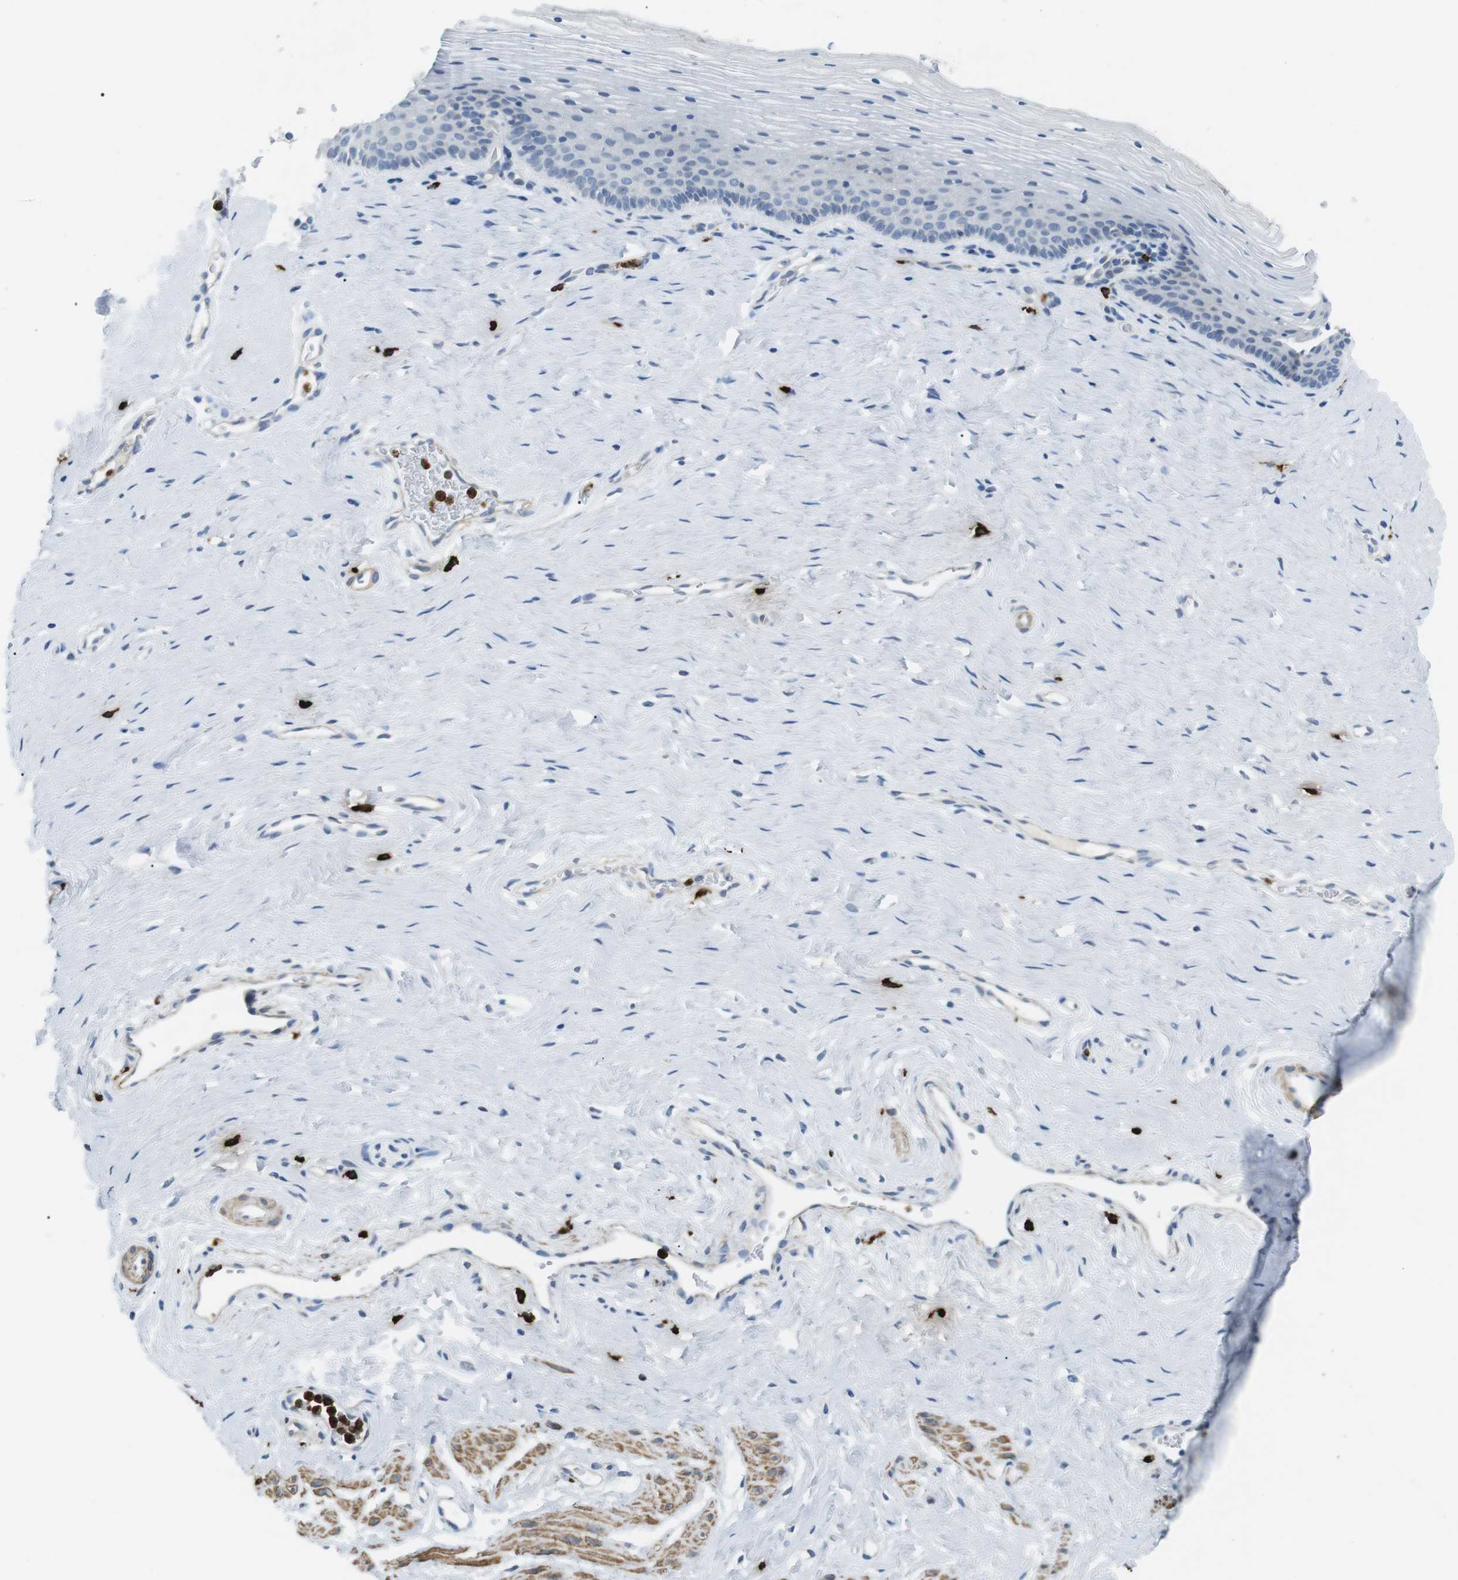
{"staining": {"intensity": "negative", "quantity": "none", "location": "none"}, "tissue": "vagina", "cell_type": "Squamous epithelial cells", "image_type": "normal", "snomed": [{"axis": "morphology", "description": "Normal tissue, NOS"}, {"axis": "topography", "description": "Vagina"}], "caption": "This is an IHC micrograph of unremarkable vagina. There is no staining in squamous epithelial cells.", "gene": "GZMM", "patient": {"sex": "female", "age": 32}}